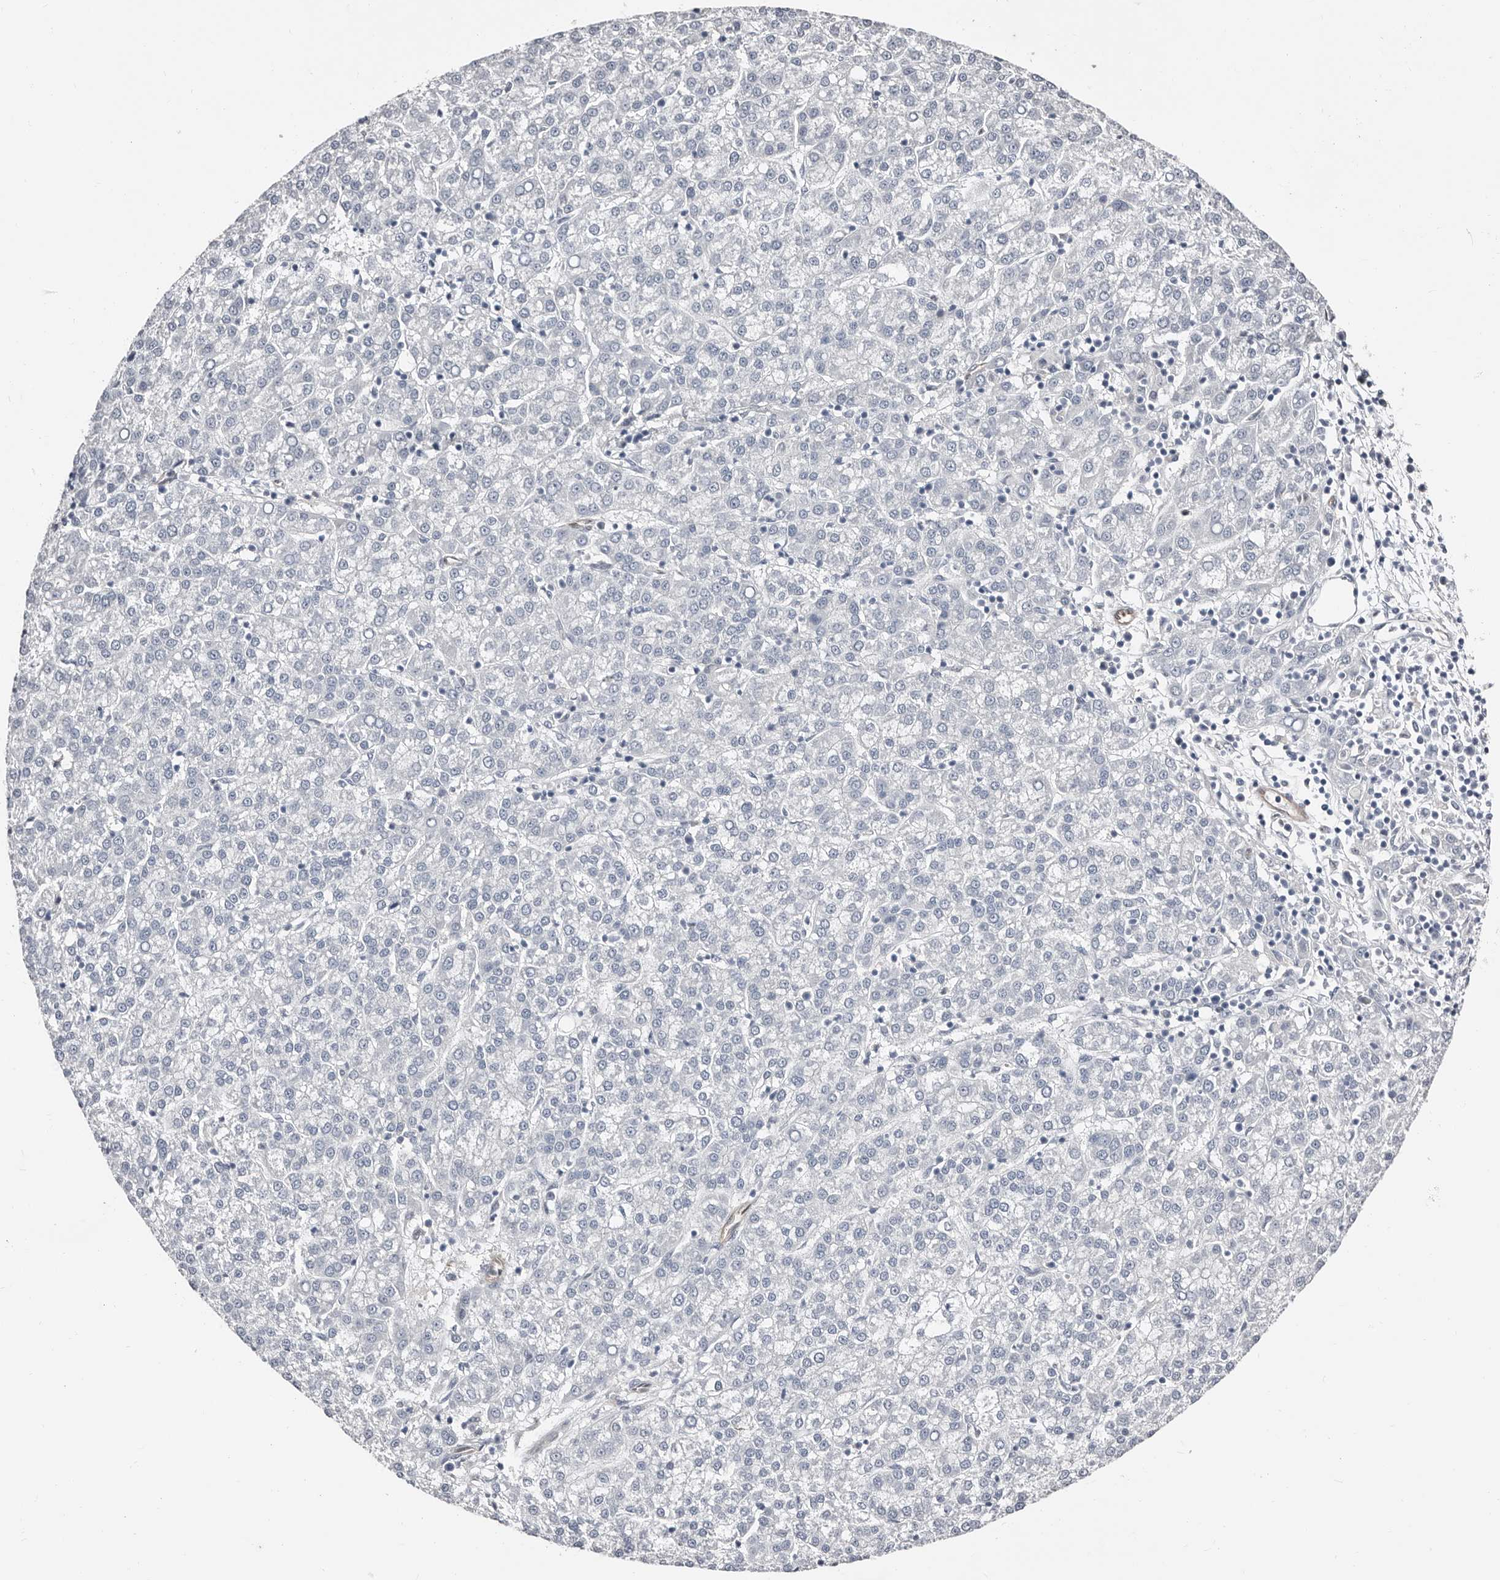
{"staining": {"intensity": "negative", "quantity": "none", "location": "none"}, "tissue": "liver cancer", "cell_type": "Tumor cells", "image_type": "cancer", "snomed": [{"axis": "morphology", "description": "Carcinoma, Hepatocellular, NOS"}, {"axis": "topography", "description": "Liver"}], "caption": "This is a photomicrograph of immunohistochemistry (IHC) staining of liver cancer, which shows no positivity in tumor cells.", "gene": "ASRGL1", "patient": {"sex": "female", "age": 58}}